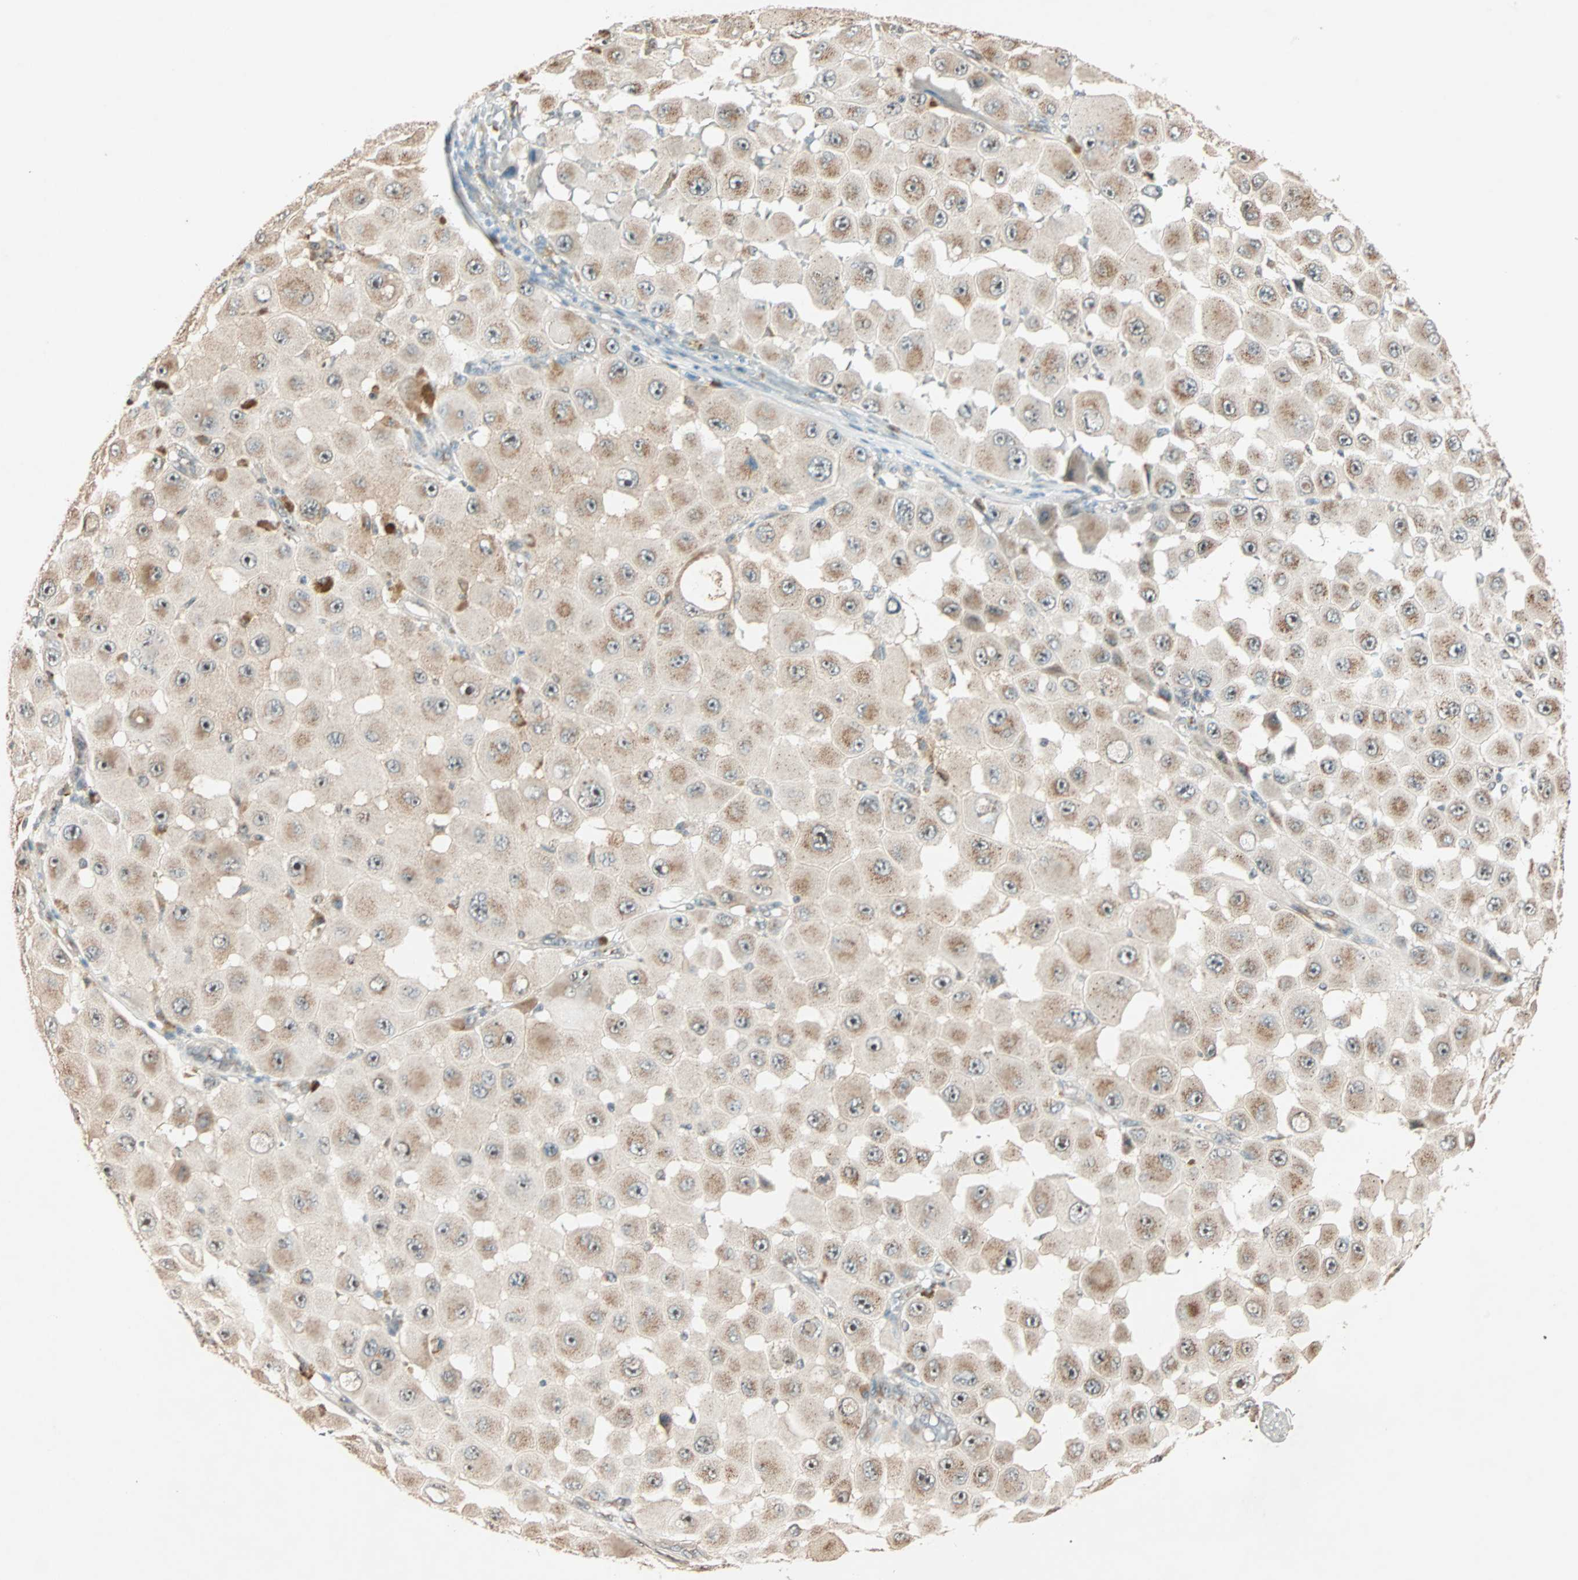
{"staining": {"intensity": "moderate", "quantity": "25%-75%", "location": "cytoplasmic/membranous"}, "tissue": "melanoma", "cell_type": "Tumor cells", "image_type": "cancer", "snomed": [{"axis": "morphology", "description": "Malignant melanoma, NOS"}, {"axis": "topography", "description": "Skin"}], "caption": "Human malignant melanoma stained with a protein marker demonstrates moderate staining in tumor cells.", "gene": "PRDM2", "patient": {"sex": "female", "age": 81}}